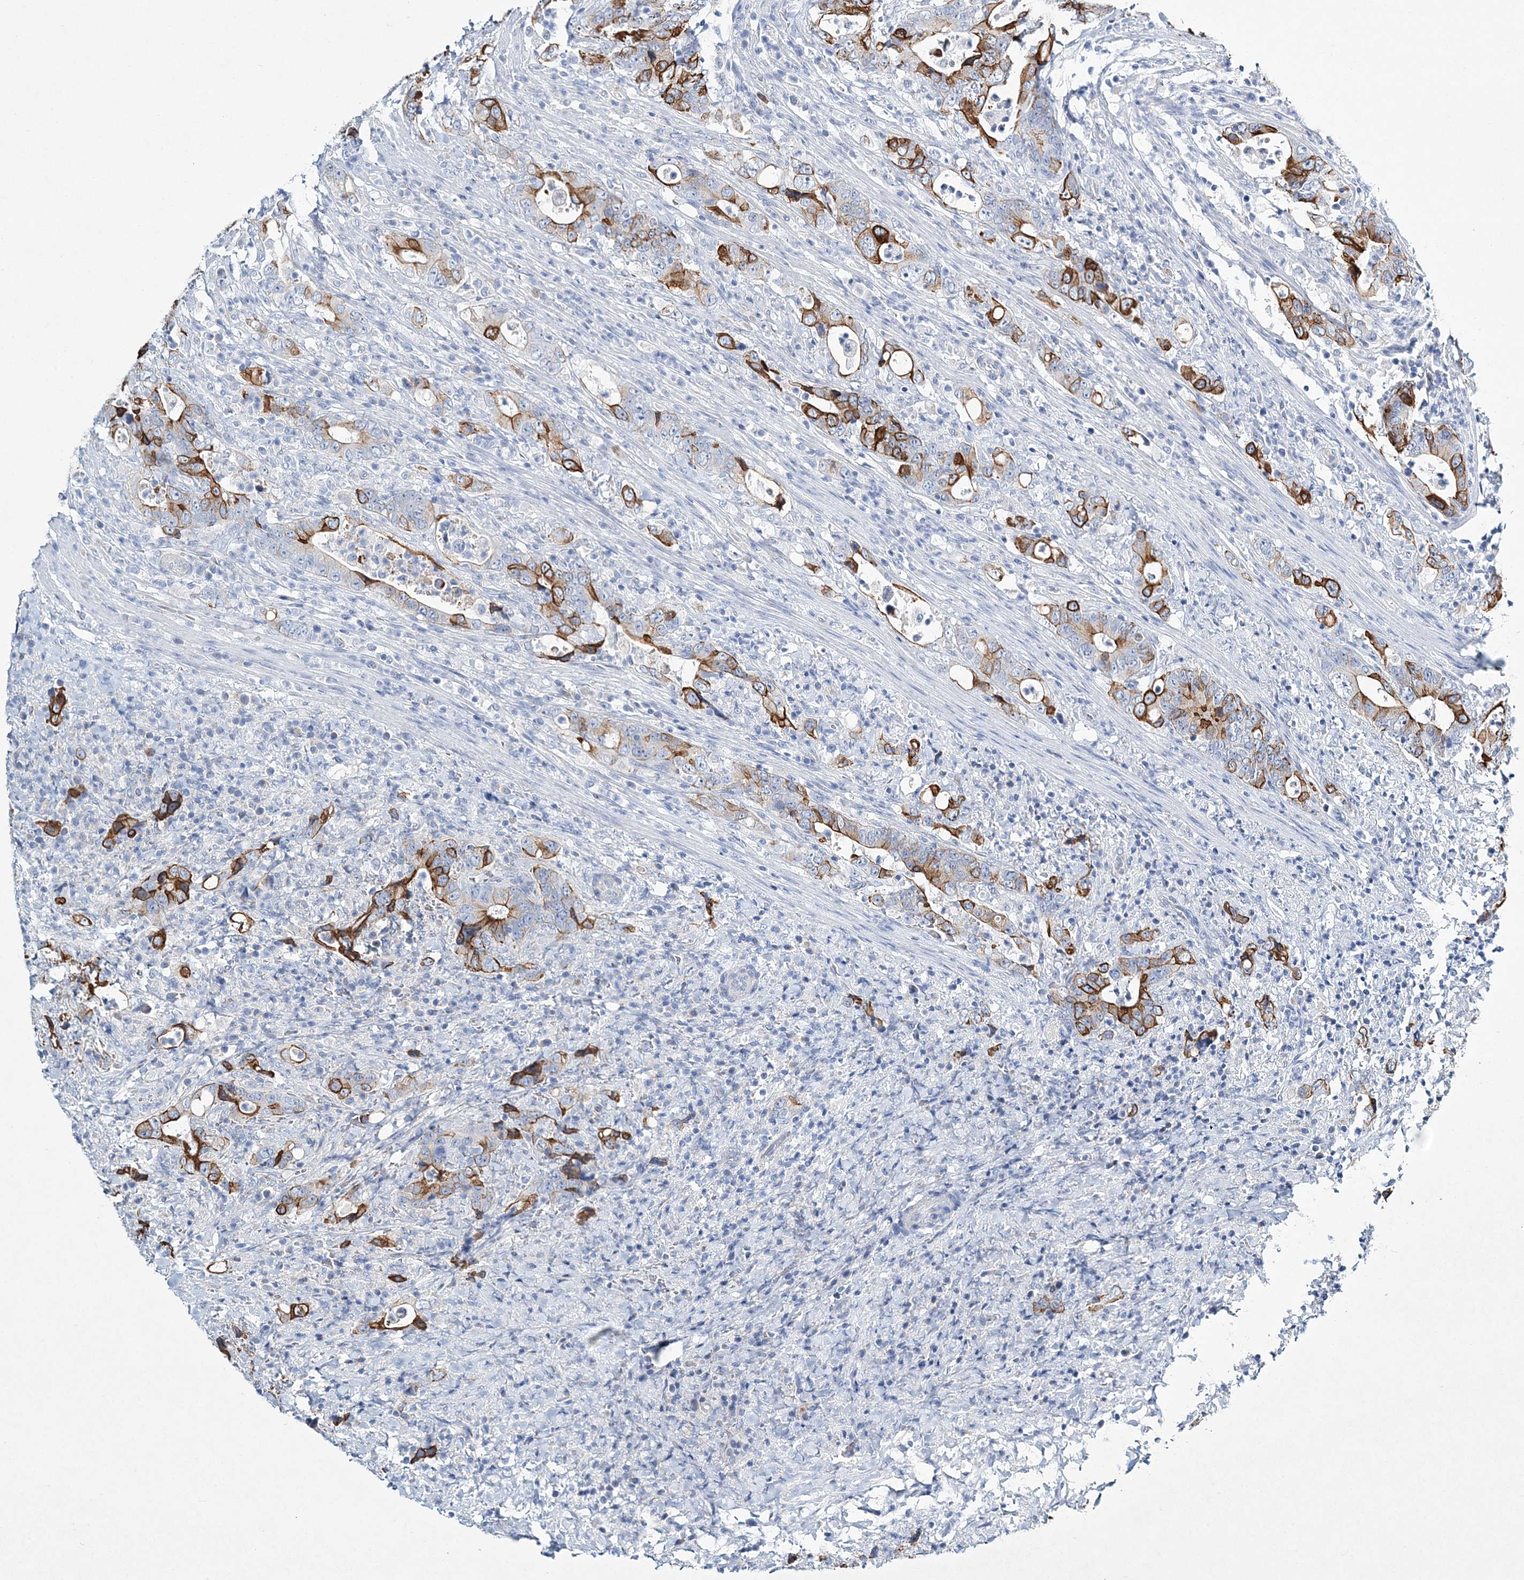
{"staining": {"intensity": "strong", "quantity": "25%-75%", "location": "cytoplasmic/membranous"}, "tissue": "colorectal cancer", "cell_type": "Tumor cells", "image_type": "cancer", "snomed": [{"axis": "morphology", "description": "Adenocarcinoma, NOS"}, {"axis": "topography", "description": "Colon"}], "caption": "DAB (3,3'-diaminobenzidine) immunohistochemical staining of colorectal cancer (adenocarcinoma) demonstrates strong cytoplasmic/membranous protein staining in about 25%-75% of tumor cells.", "gene": "ADGRL1", "patient": {"sex": "female", "age": 75}}